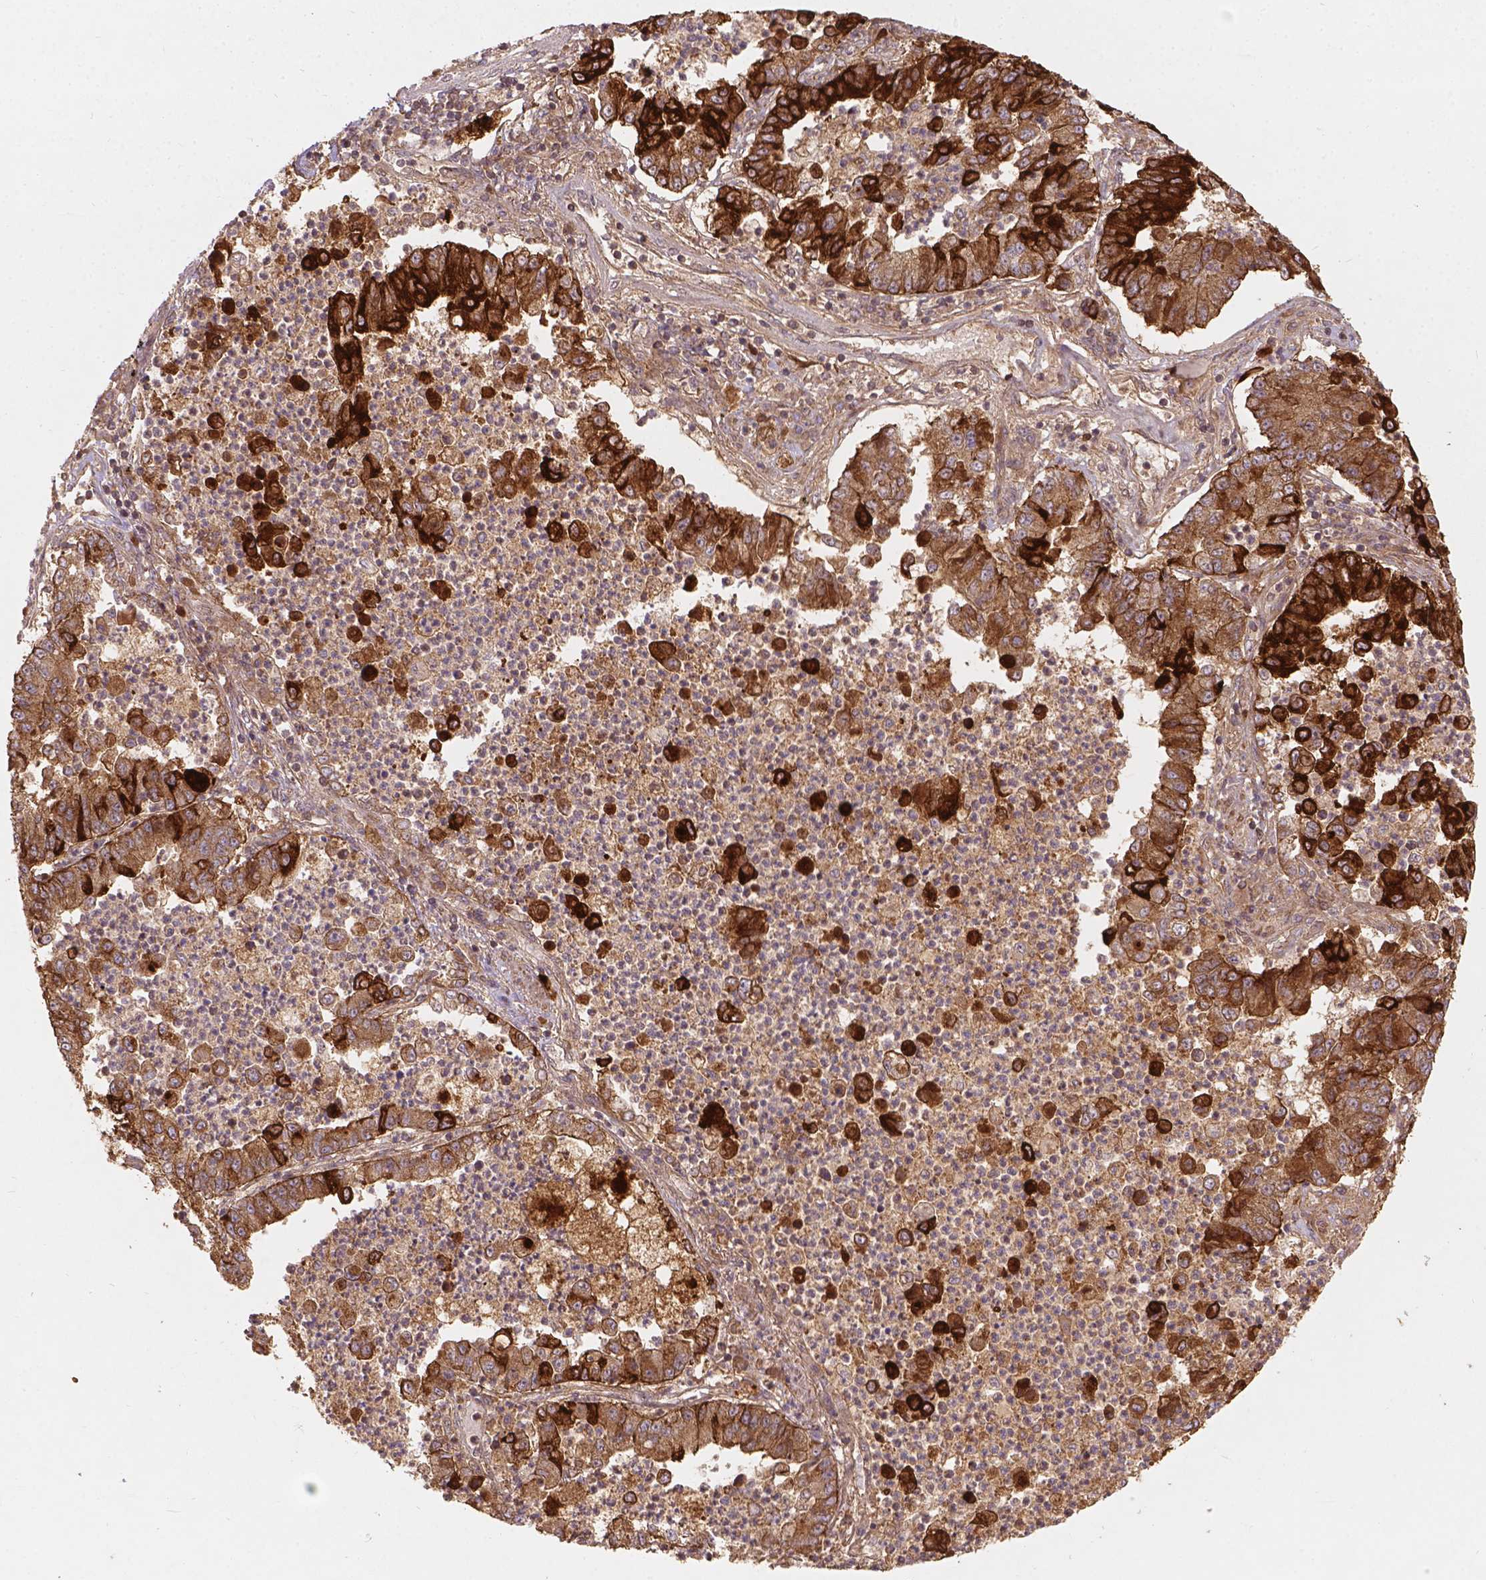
{"staining": {"intensity": "strong", "quantity": ">75%", "location": "cytoplasmic/membranous"}, "tissue": "lung cancer", "cell_type": "Tumor cells", "image_type": "cancer", "snomed": [{"axis": "morphology", "description": "Adenocarcinoma, NOS"}, {"axis": "topography", "description": "Lung"}], "caption": "Lung adenocarcinoma stained with a protein marker shows strong staining in tumor cells.", "gene": "XPR1", "patient": {"sex": "female", "age": 57}}